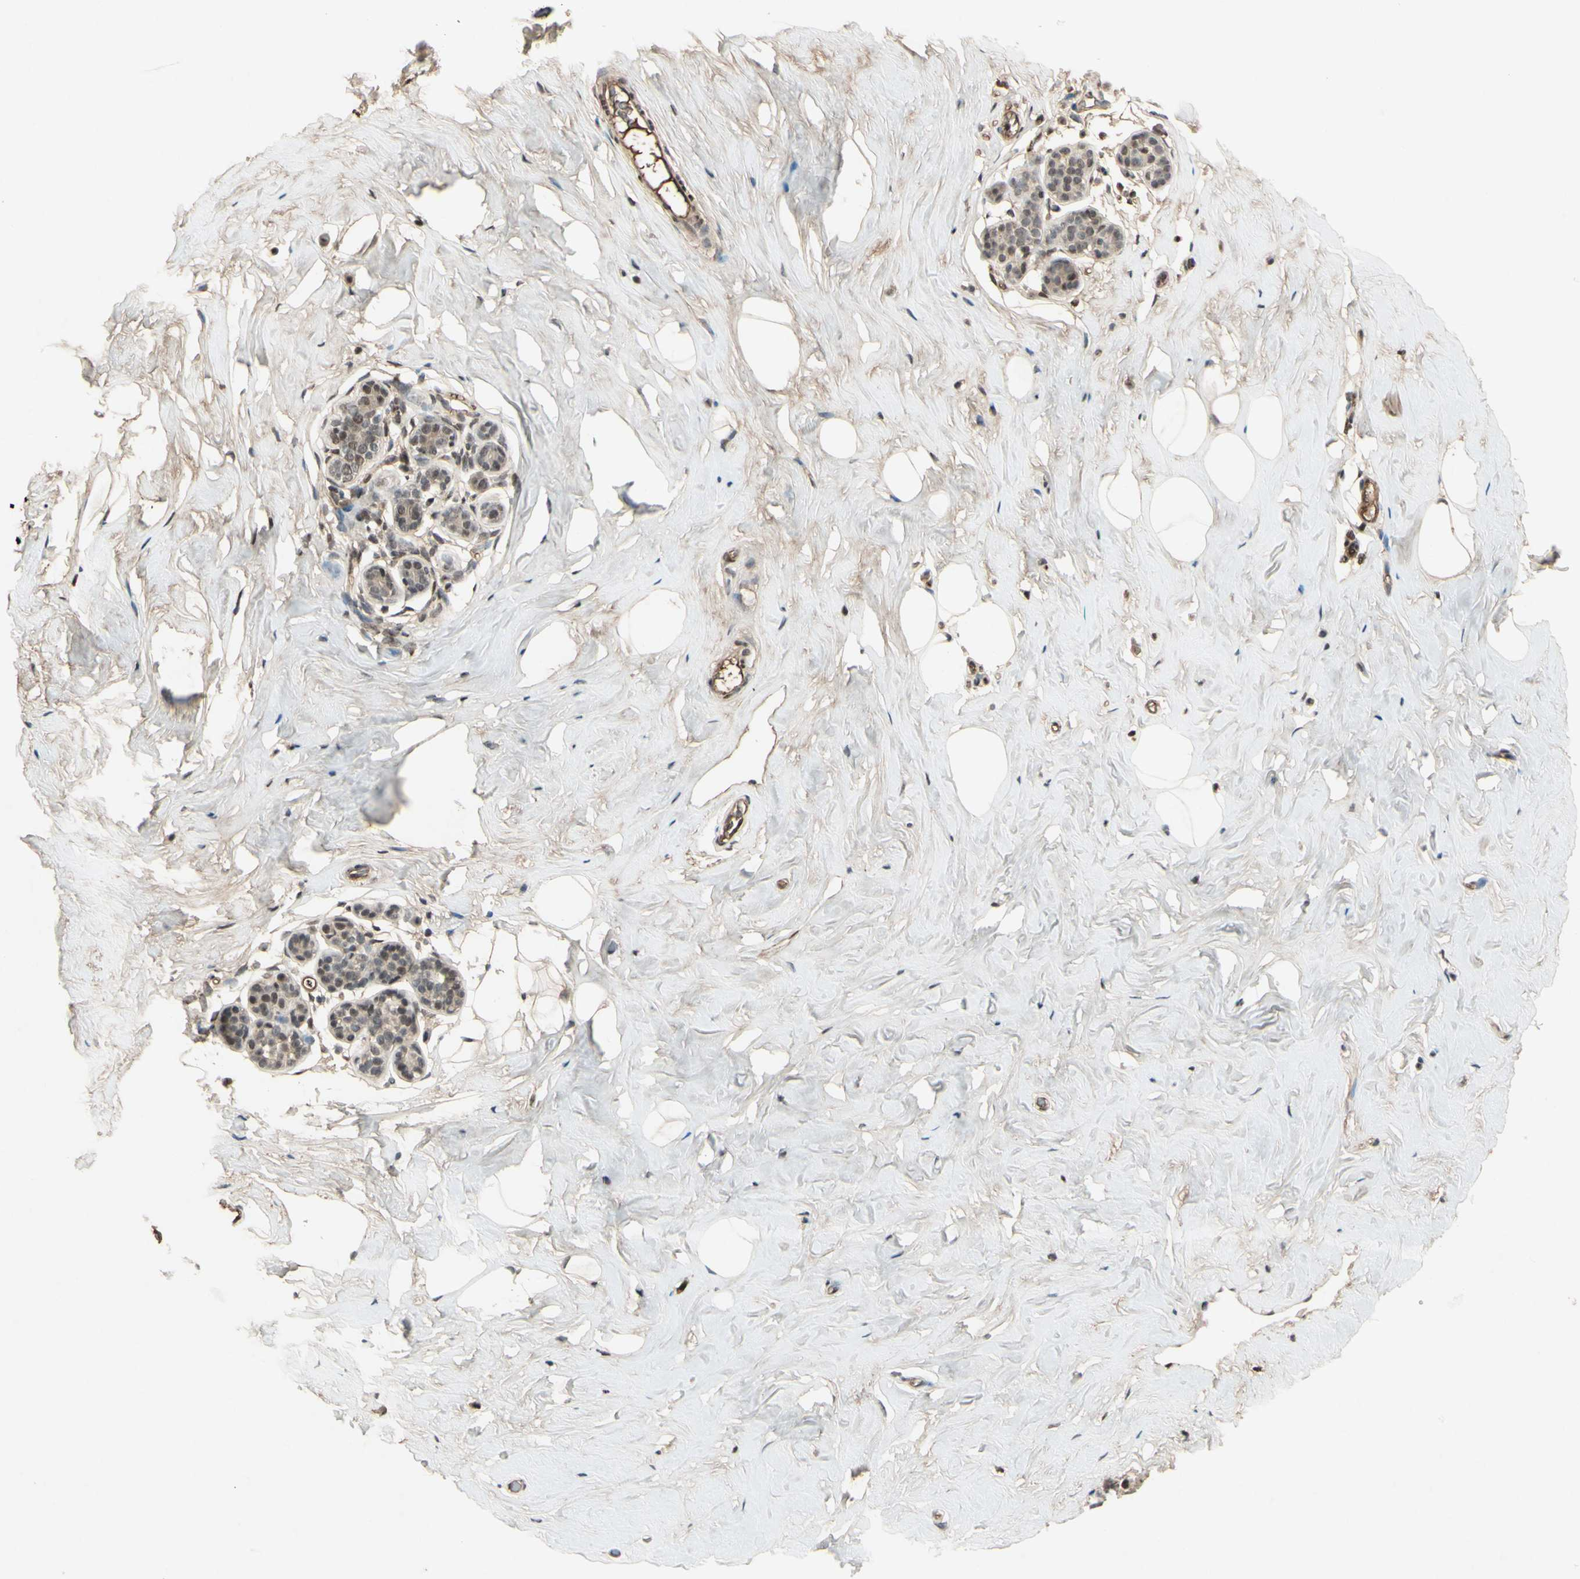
{"staining": {"intensity": "weak", "quantity": "25%-75%", "location": "nuclear"}, "tissue": "breast", "cell_type": "Adipocytes", "image_type": "normal", "snomed": [{"axis": "morphology", "description": "Normal tissue, NOS"}, {"axis": "topography", "description": "Breast"}], "caption": "Immunohistochemistry (IHC) staining of unremarkable breast, which displays low levels of weak nuclear expression in about 25%-75% of adipocytes indicating weak nuclear protein expression. The staining was performed using DAB (3,3'-diaminobenzidine) (brown) for protein detection and nuclei were counterstained in hematoxylin (blue).", "gene": "SNW1", "patient": {"sex": "female", "age": 75}}